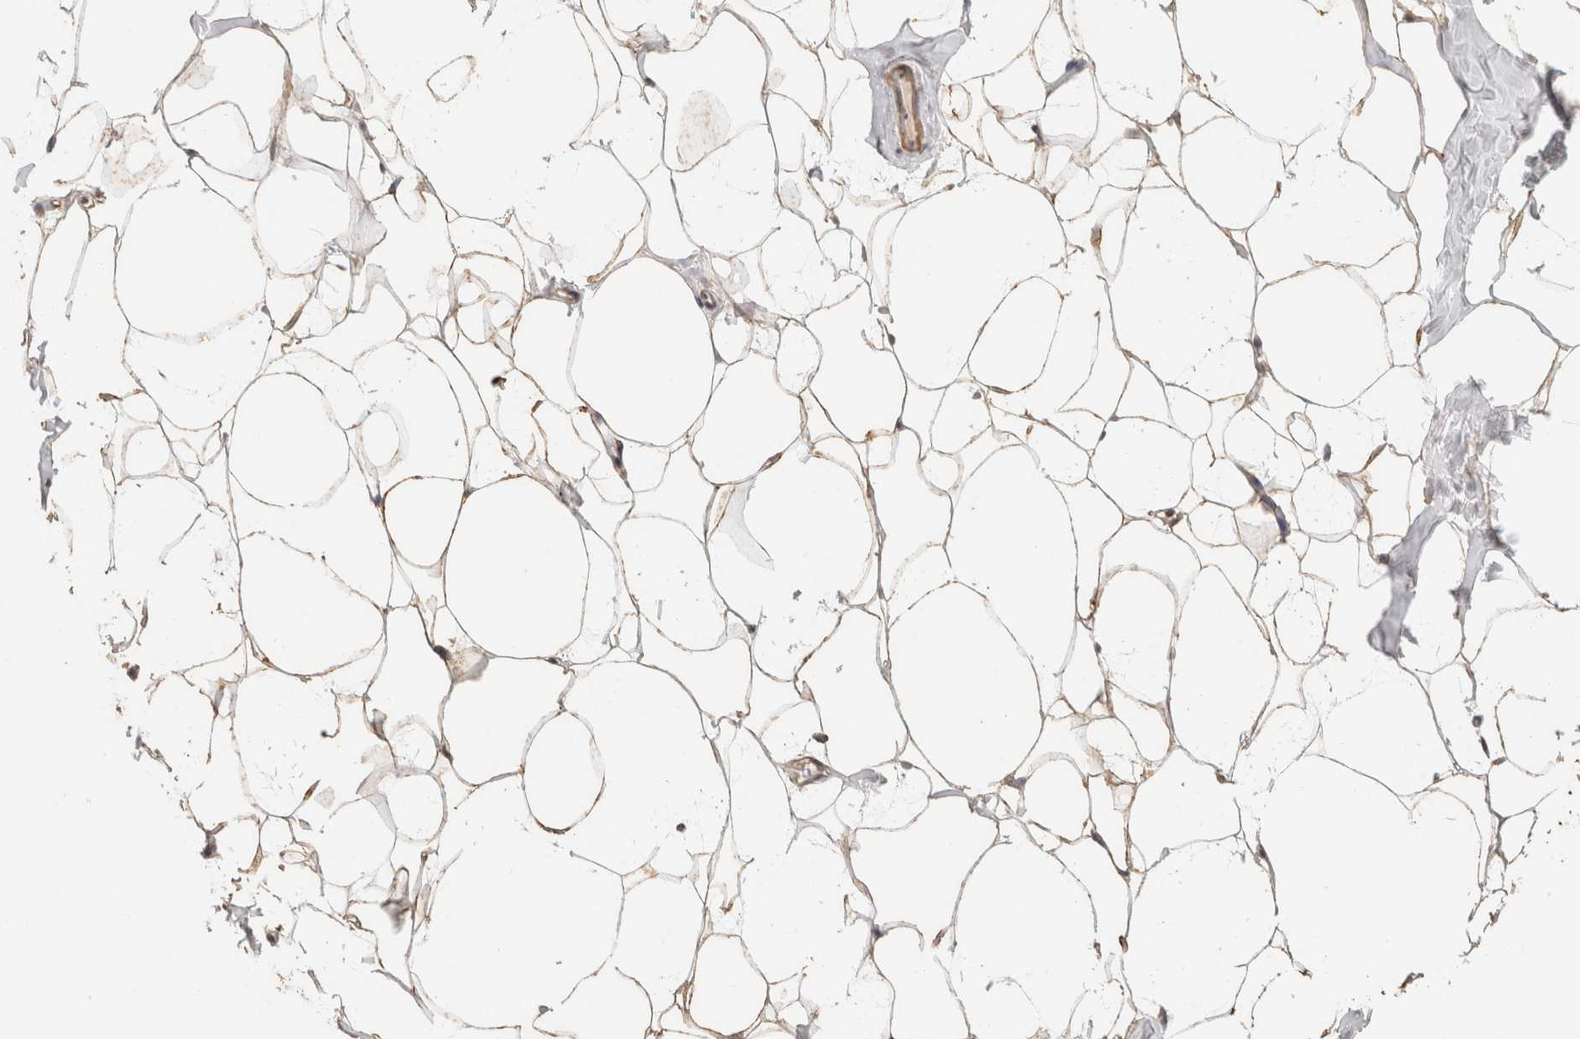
{"staining": {"intensity": "weak", "quantity": ">75%", "location": "cytoplasmic/membranous"}, "tissue": "adipose tissue", "cell_type": "Adipocytes", "image_type": "normal", "snomed": [{"axis": "morphology", "description": "Normal tissue, NOS"}, {"axis": "morphology", "description": "Fibrosis, NOS"}, {"axis": "topography", "description": "Breast"}, {"axis": "topography", "description": "Adipose tissue"}], "caption": "Adipose tissue stained with DAB (3,3'-diaminobenzidine) IHC reveals low levels of weak cytoplasmic/membranous positivity in approximately >75% of adipocytes. (DAB IHC with brightfield microscopy, high magnification).", "gene": "BNIP3L", "patient": {"sex": "female", "age": 39}}